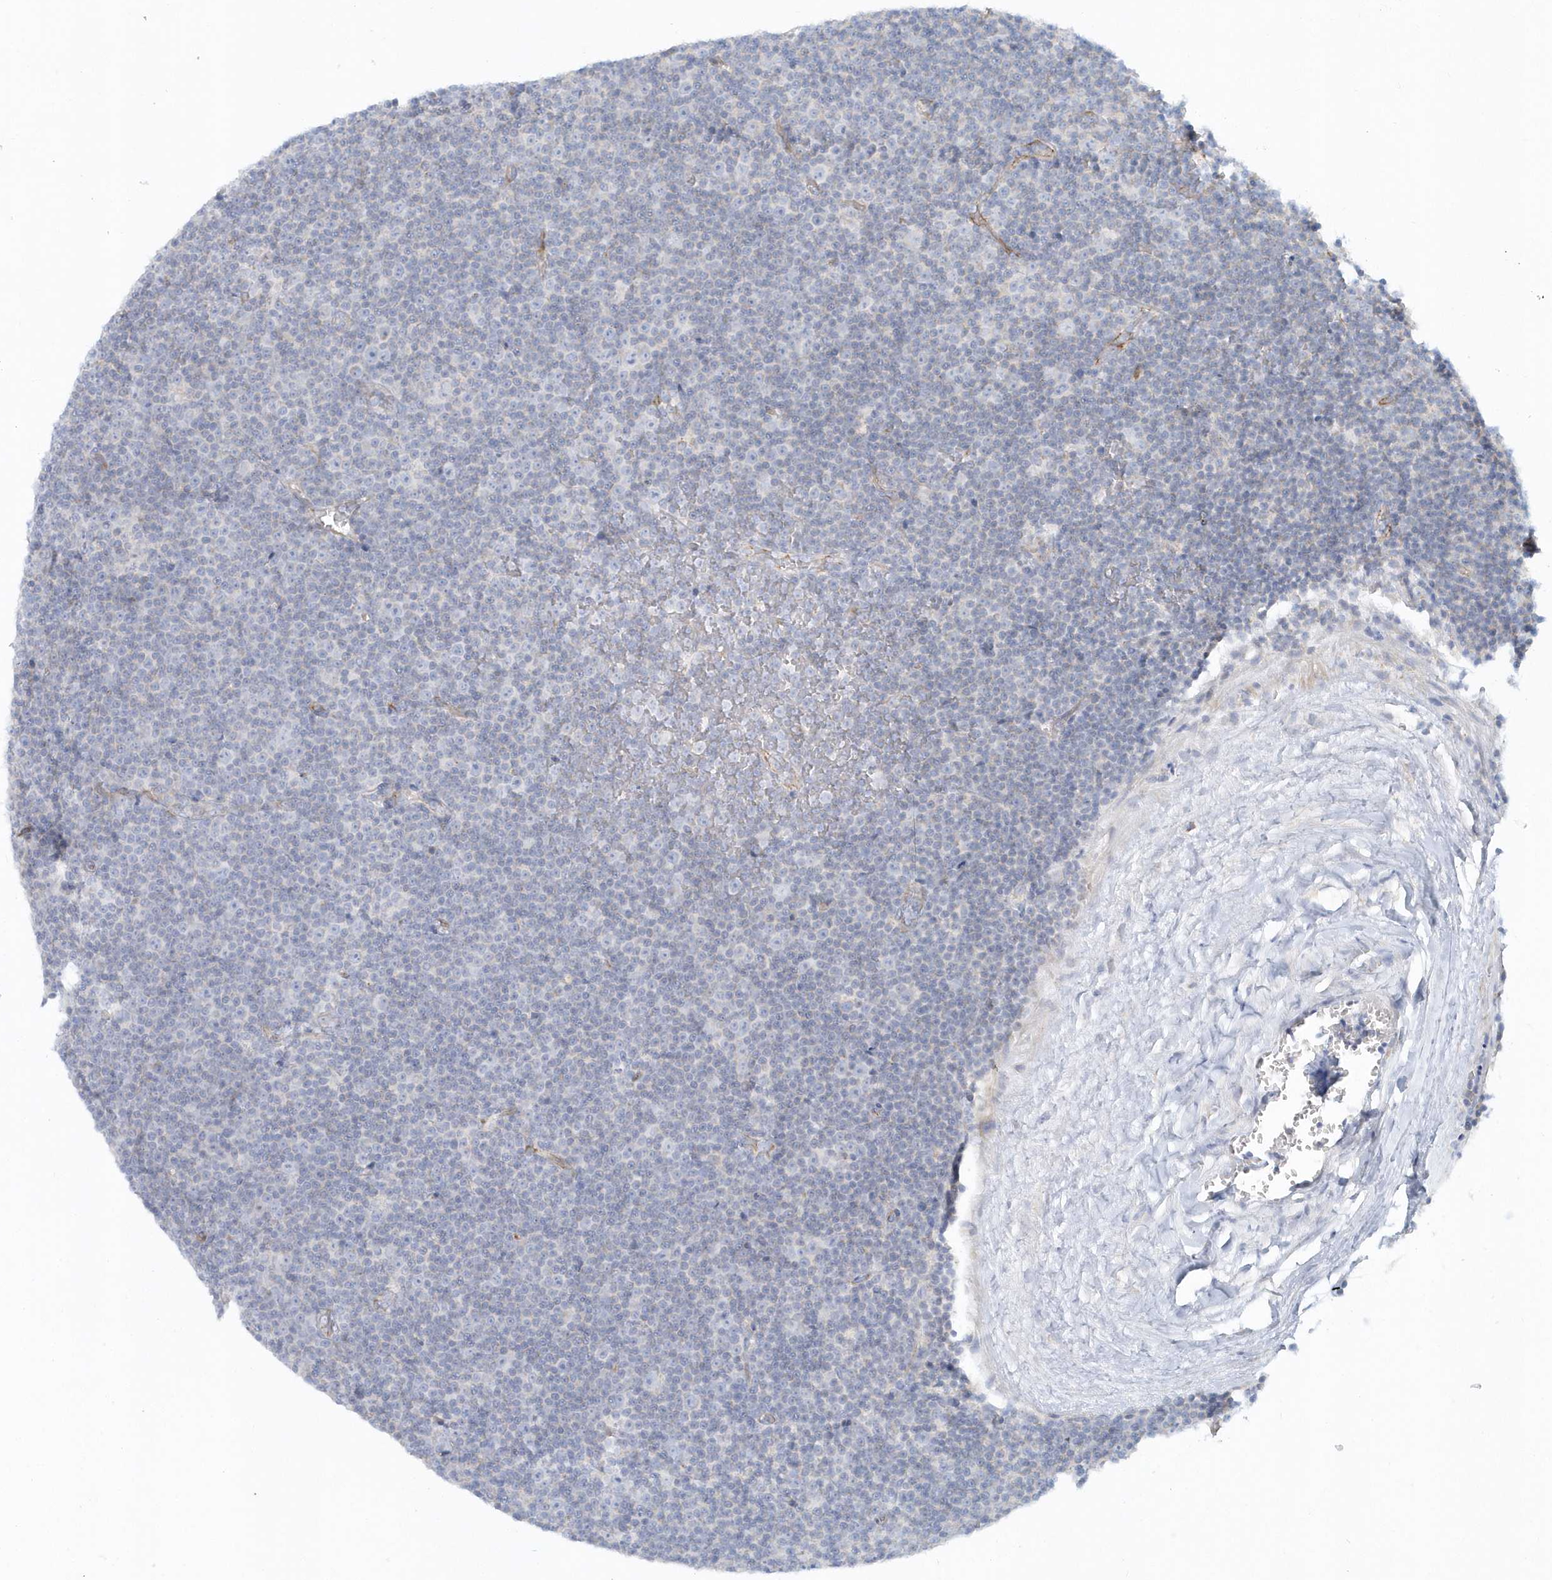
{"staining": {"intensity": "negative", "quantity": "none", "location": "none"}, "tissue": "lymphoma", "cell_type": "Tumor cells", "image_type": "cancer", "snomed": [{"axis": "morphology", "description": "Malignant lymphoma, non-Hodgkin's type, Low grade"}, {"axis": "topography", "description": "Lymph node"}], "caption": "Micrograph shows no significant protein positivity in tumor cells of low-grade malignant lymphoma, non-Hodgkin's type. Nuclei are stained in blue.", "gene": "DNAH1", "patient": {"sex": "female", "age": 67}}